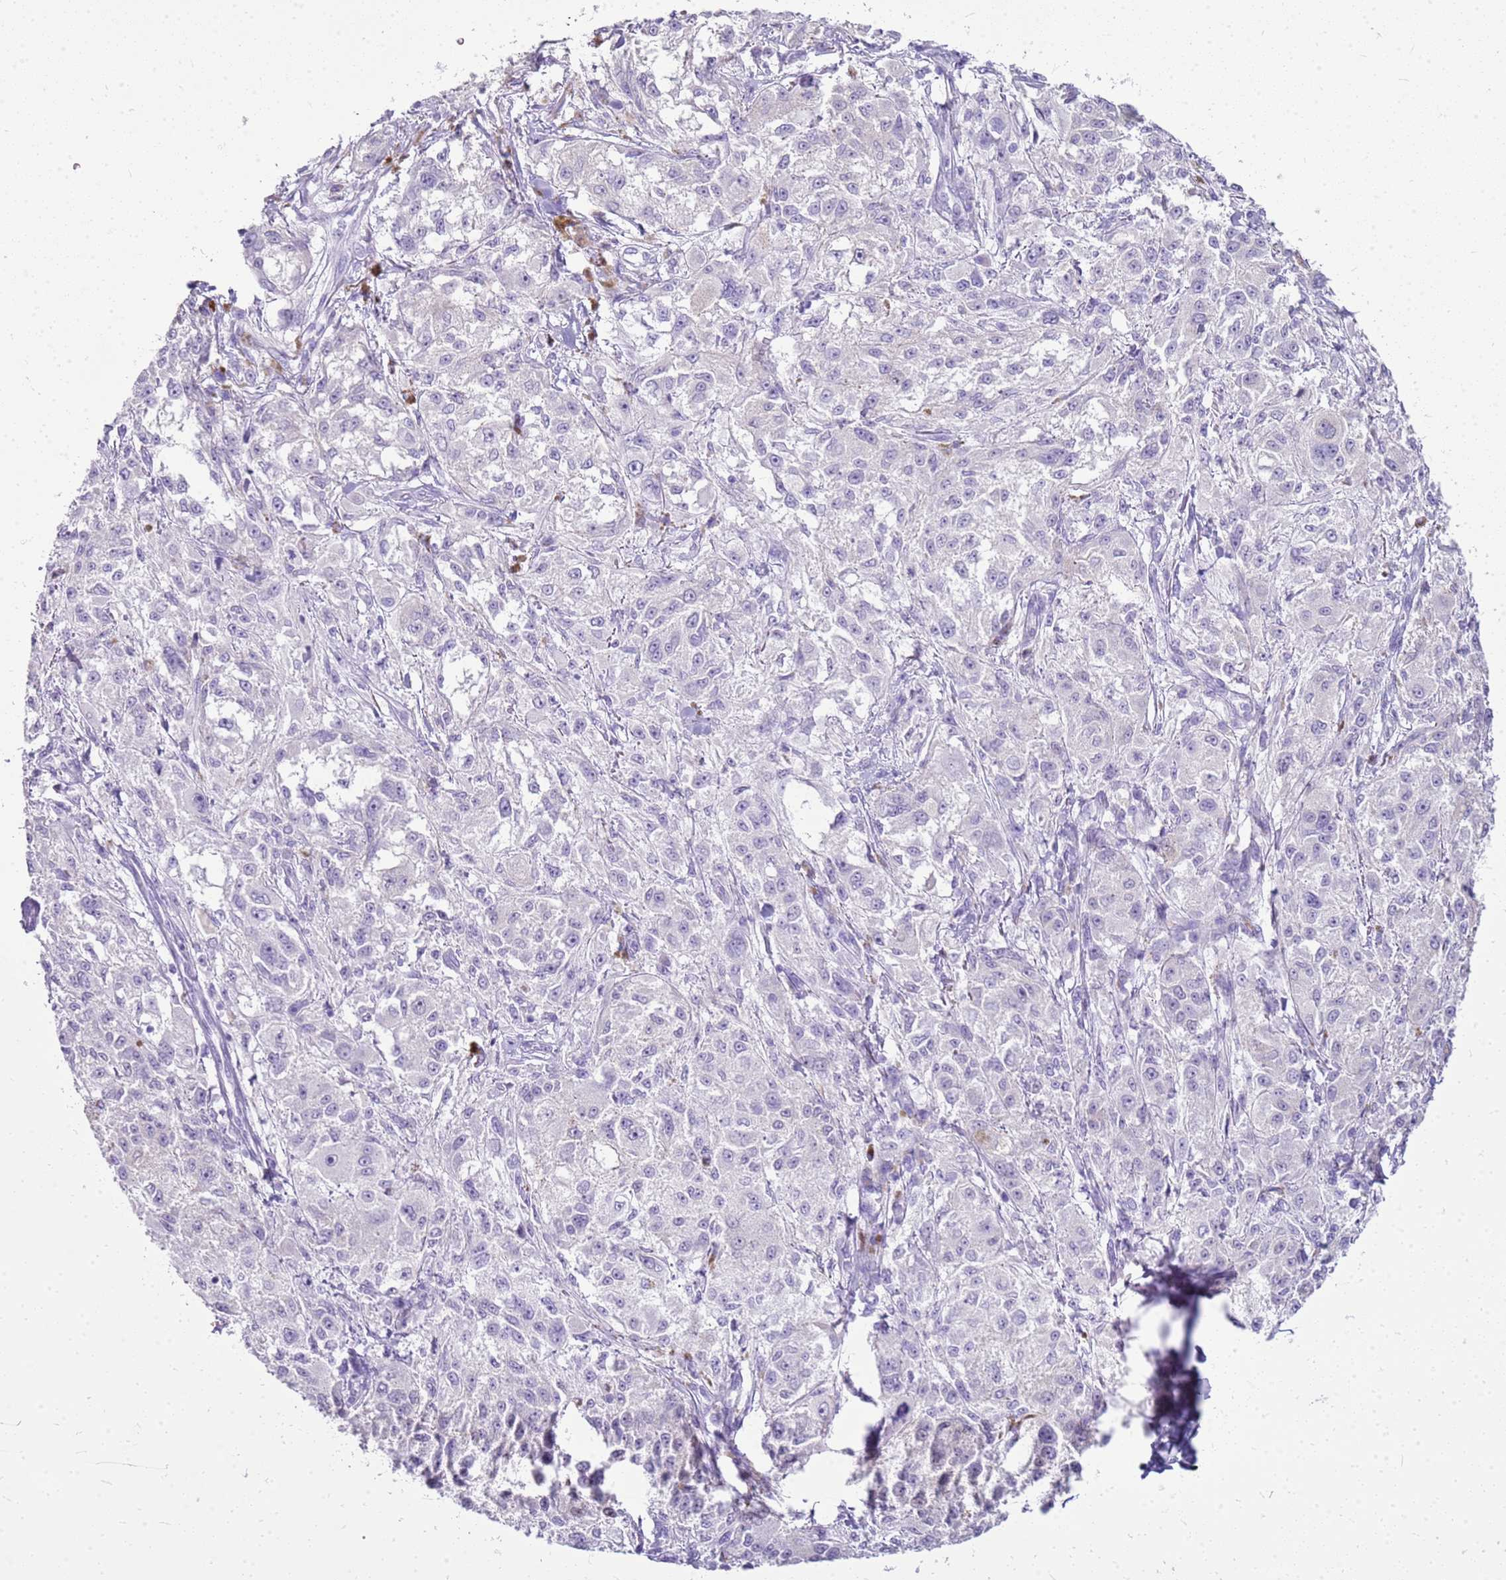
{"staining": {"intensity": "negative", "quantity": "none", "location": "none"}, "tissue": "melanoma", "cell_type": "Tumor cells", "image_type": "cancer", "snomed": [{"axis": "morphology", "description": "Necrosis, NOS"}, {"axis": "morphology", "description": "Malignant melanoma, NOS"}, {"axis": "topography", "description": "Skin"}], "caption": "Immunohistochemistry of human melanoma exhibits no expression in tumor cells.", "gene": "SULT1E1", "patient": {"sex": "female", "age": 87}}